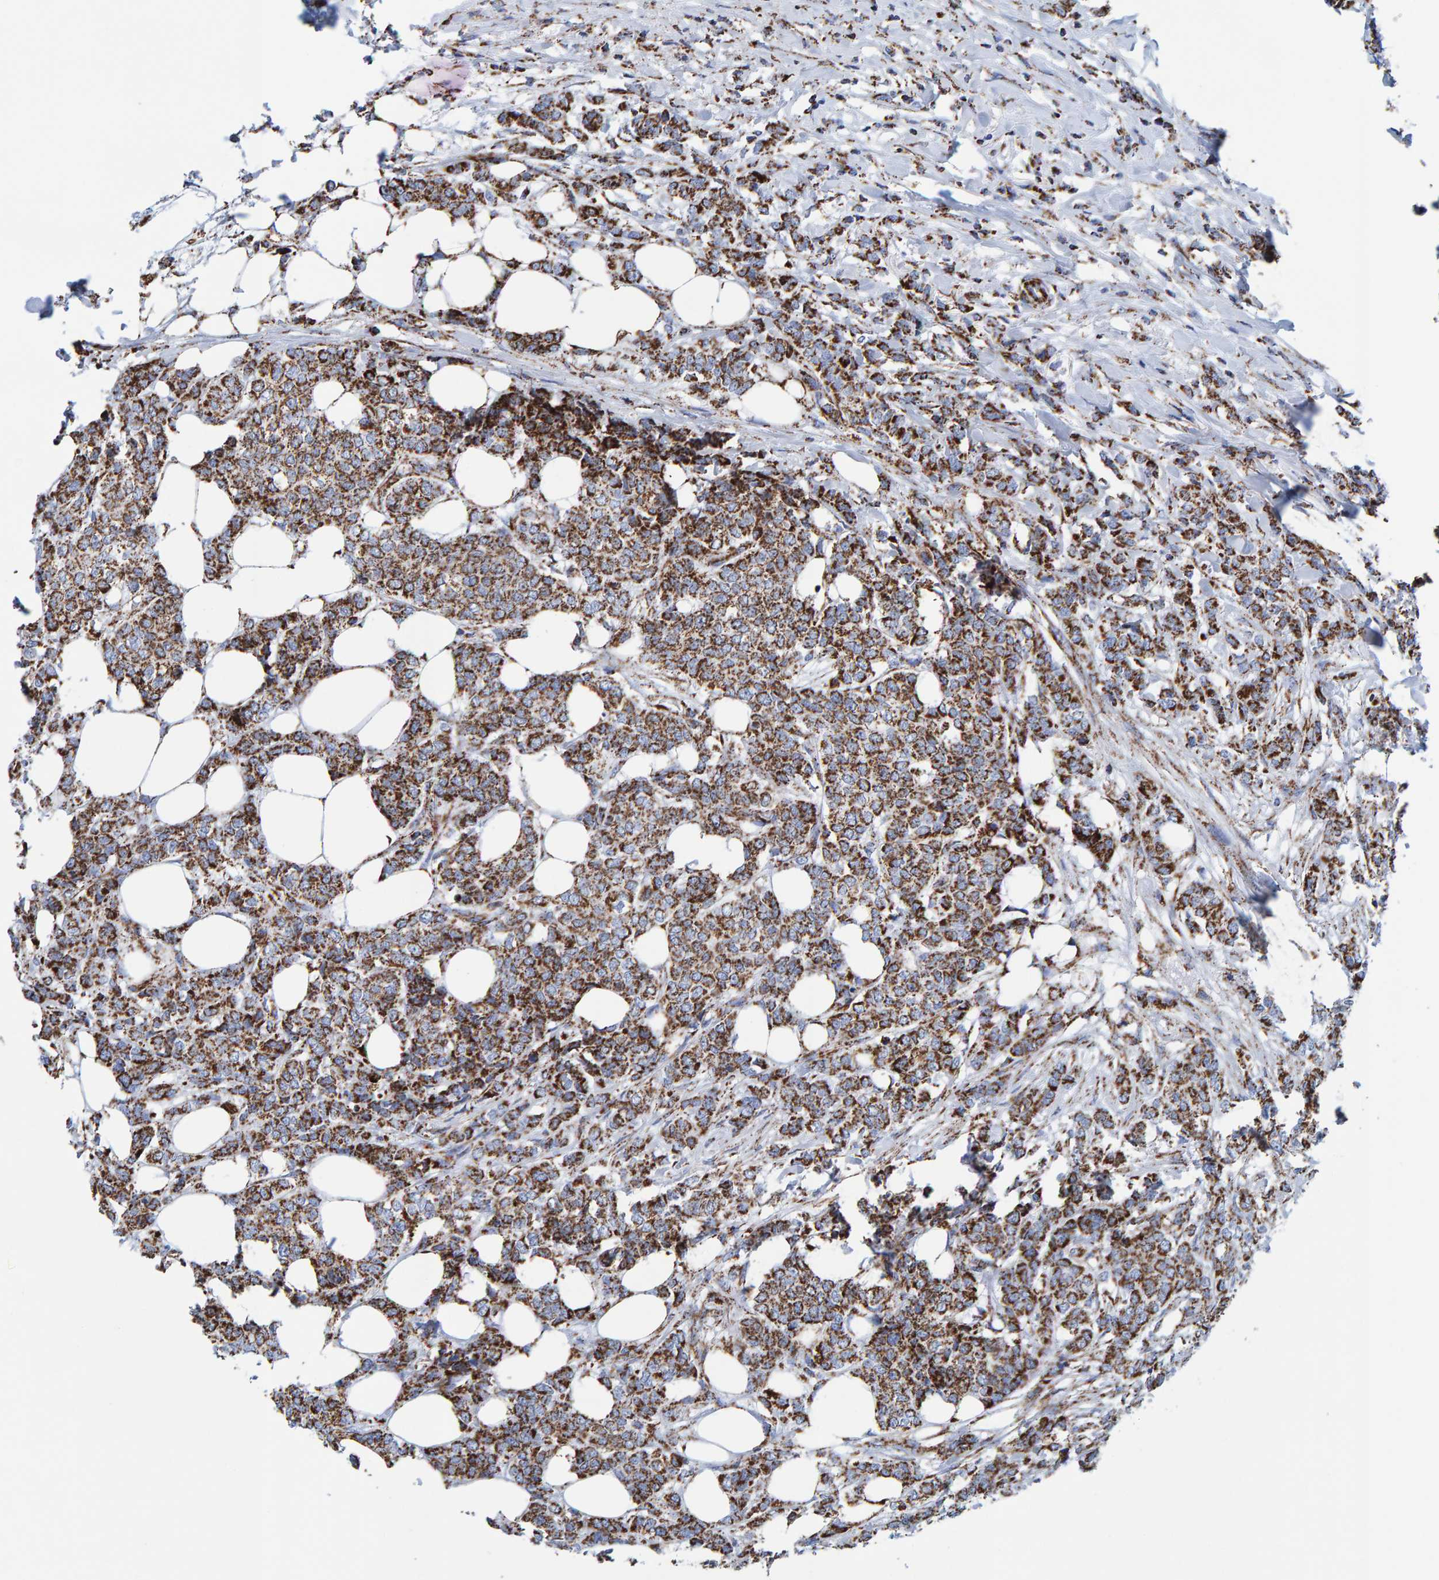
{"staining": {"intensity": "strong", "quantity": ">75%", "location": "cytoplasmic/membranous"}, "tissue": "breast cancer", "cell_type": "Tumor cells", "image_type": "cancer", "snomed": [{"axis": "morphology", "description": "Lobular carcinoma"}, {"axis": "topography", "description": "Skin"}, {"axis": "topography", "description": "Breast"}], "caption": "Protein analysis of breast cancer tissue shows strong cytoplasmic/membranous staining in about >75% of tumor cells.", "gene": "ENSG00000262660", "patient": {"sex": "female", "age": 46}}